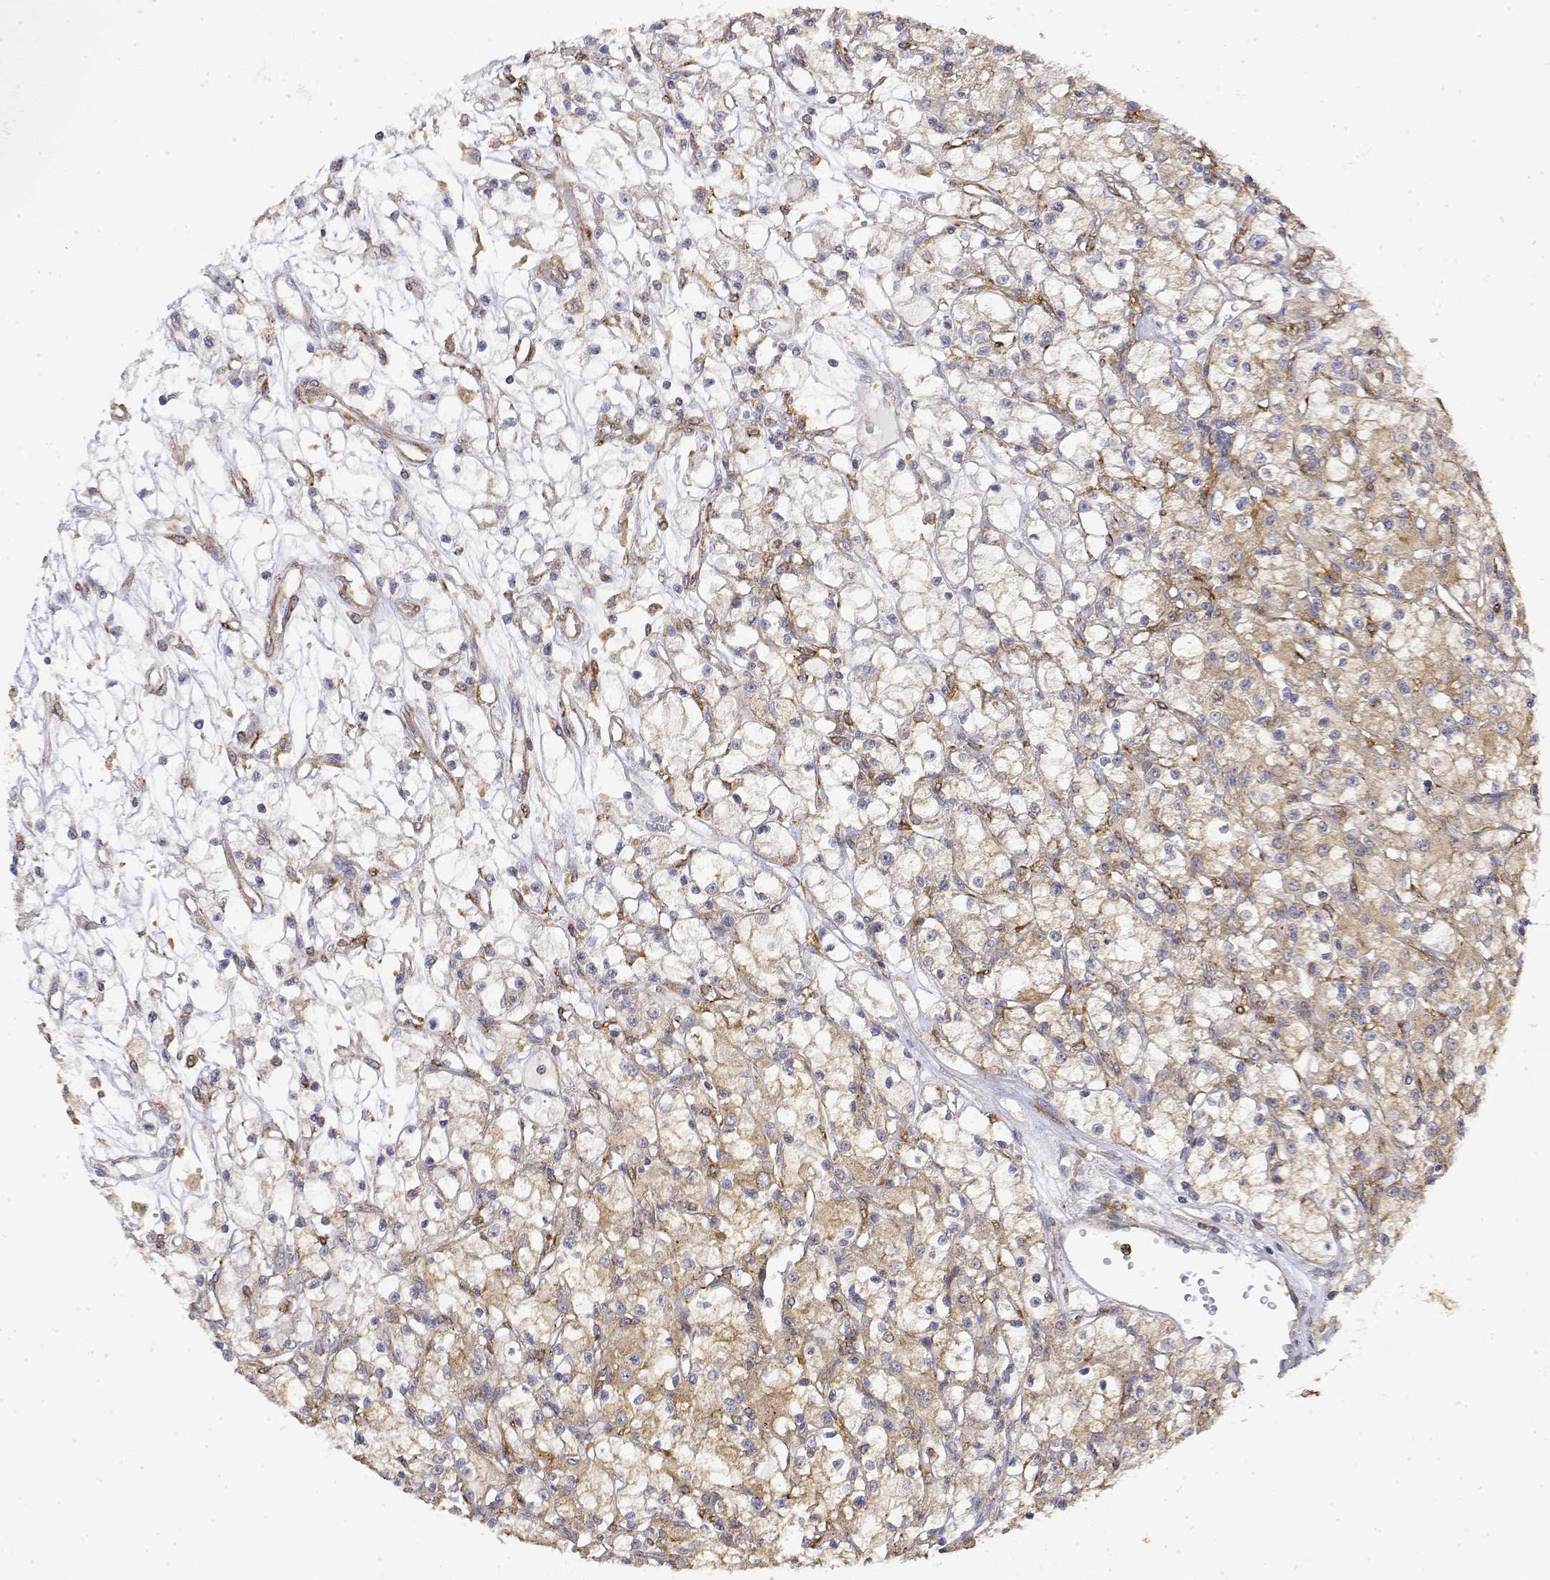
{"staining": {"intensity": "weak", "quantity": "<25%", "location": "cytoplasmic/membranous"}, "tissue": "renal cancer", "cell_type": "Tumor cells", "image_type": "cancer", "snomed": [{"axis": "morphology", "description": "Adenocarcinoma, NOS"}, {"axis": "topography", "description": "Kidney"}], "caption": "High power microscopy image of an immunohistochemistry (IHC) photomicrograph of renal cancer, revealing no significant expression in tumor cells.", "gene": "PACSIN2", "patient": {"sex": "female", "age": 59}}